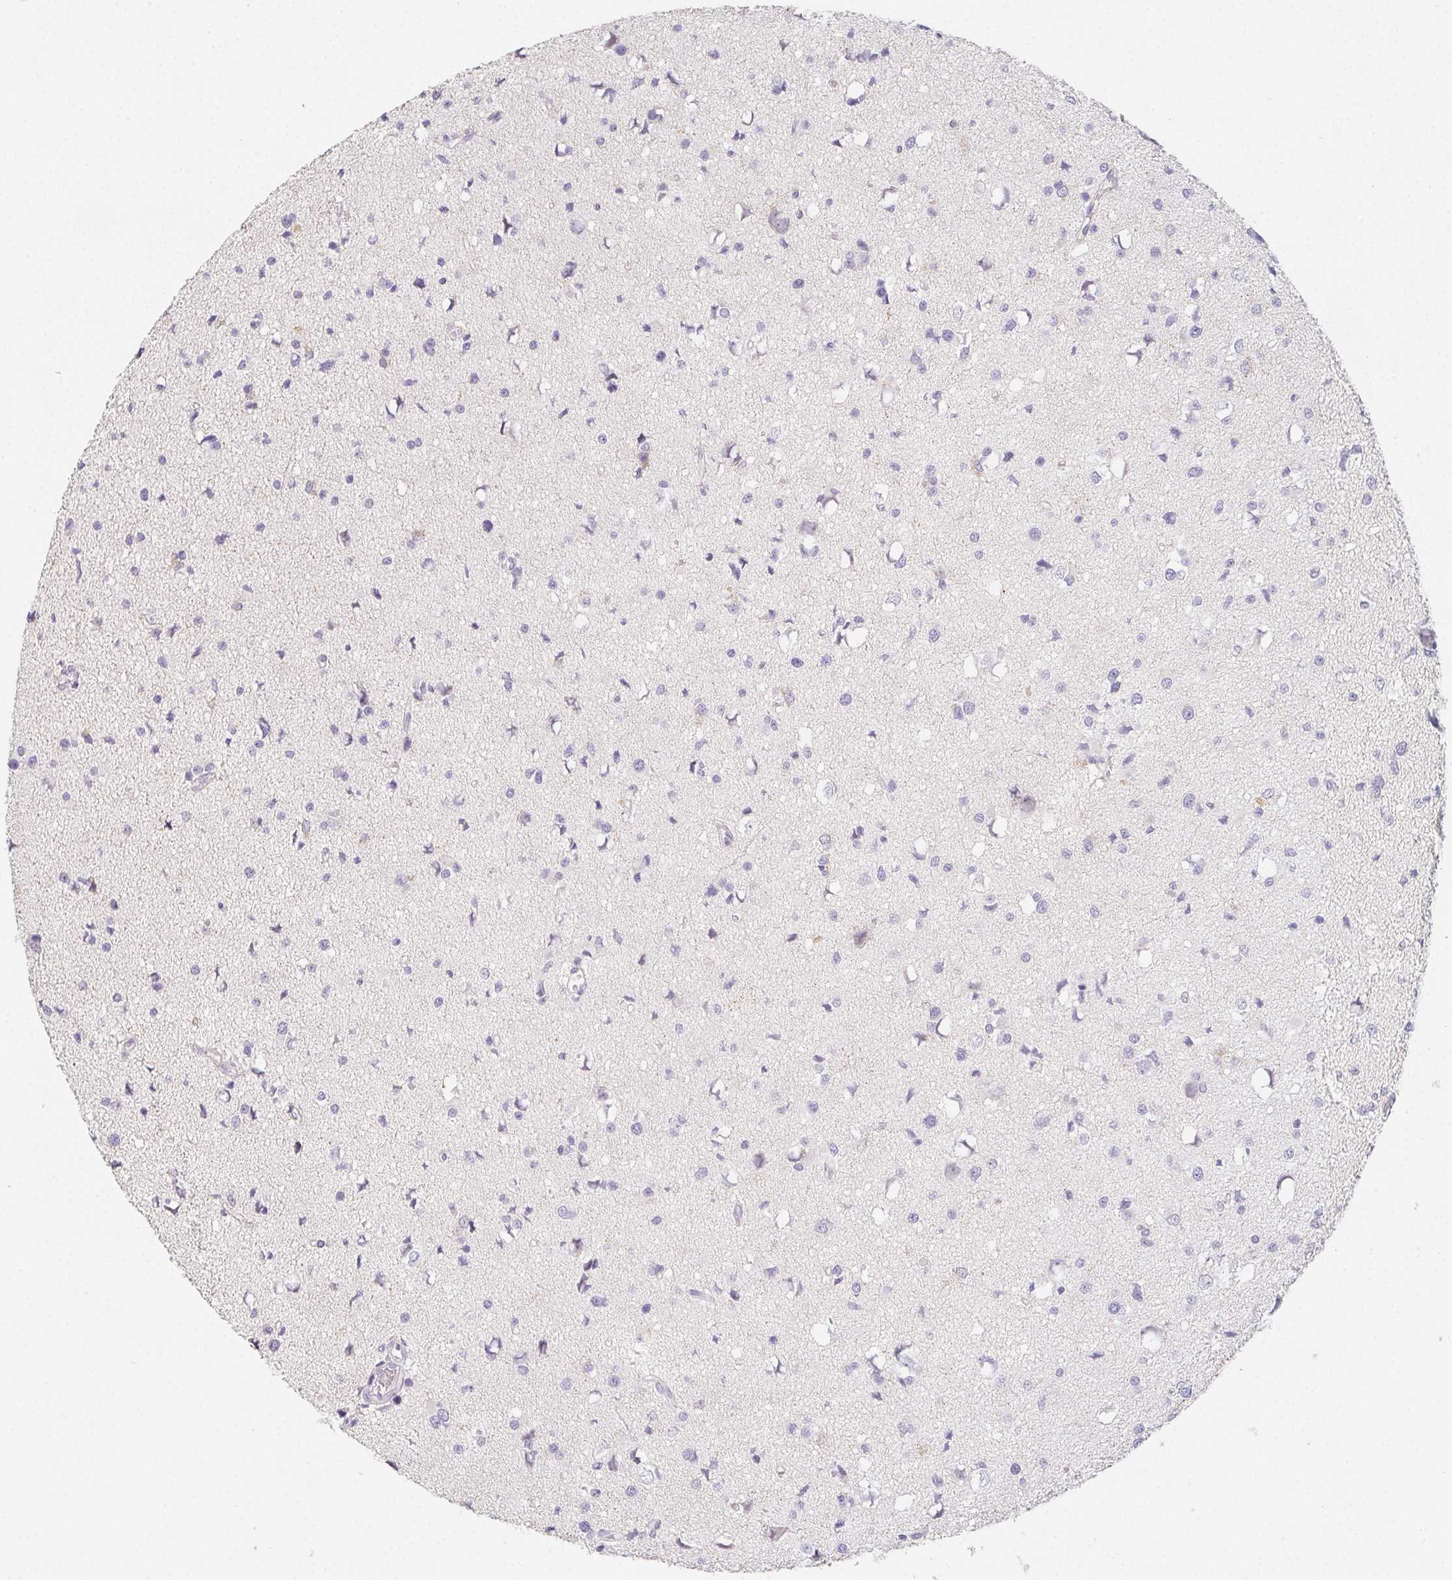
{"staining": {"intensity": "negative", "quantity": "none", "location": "none"}, "tissue": "glioma", "cell_type": "Tumor cells", "image_type": "cancer", "snomed": [{"axis": "morphology", "description": "Glioma, malignant, High grade"}, {"axis": "topography", "description": "Brain"}], "caption": "Histopathology image shows no significant protein positivity in tumor cells of high-grade glioma (malignant).", "gene": "GLIPR1L1", "patient": {"sex": "male", "age": 54}}